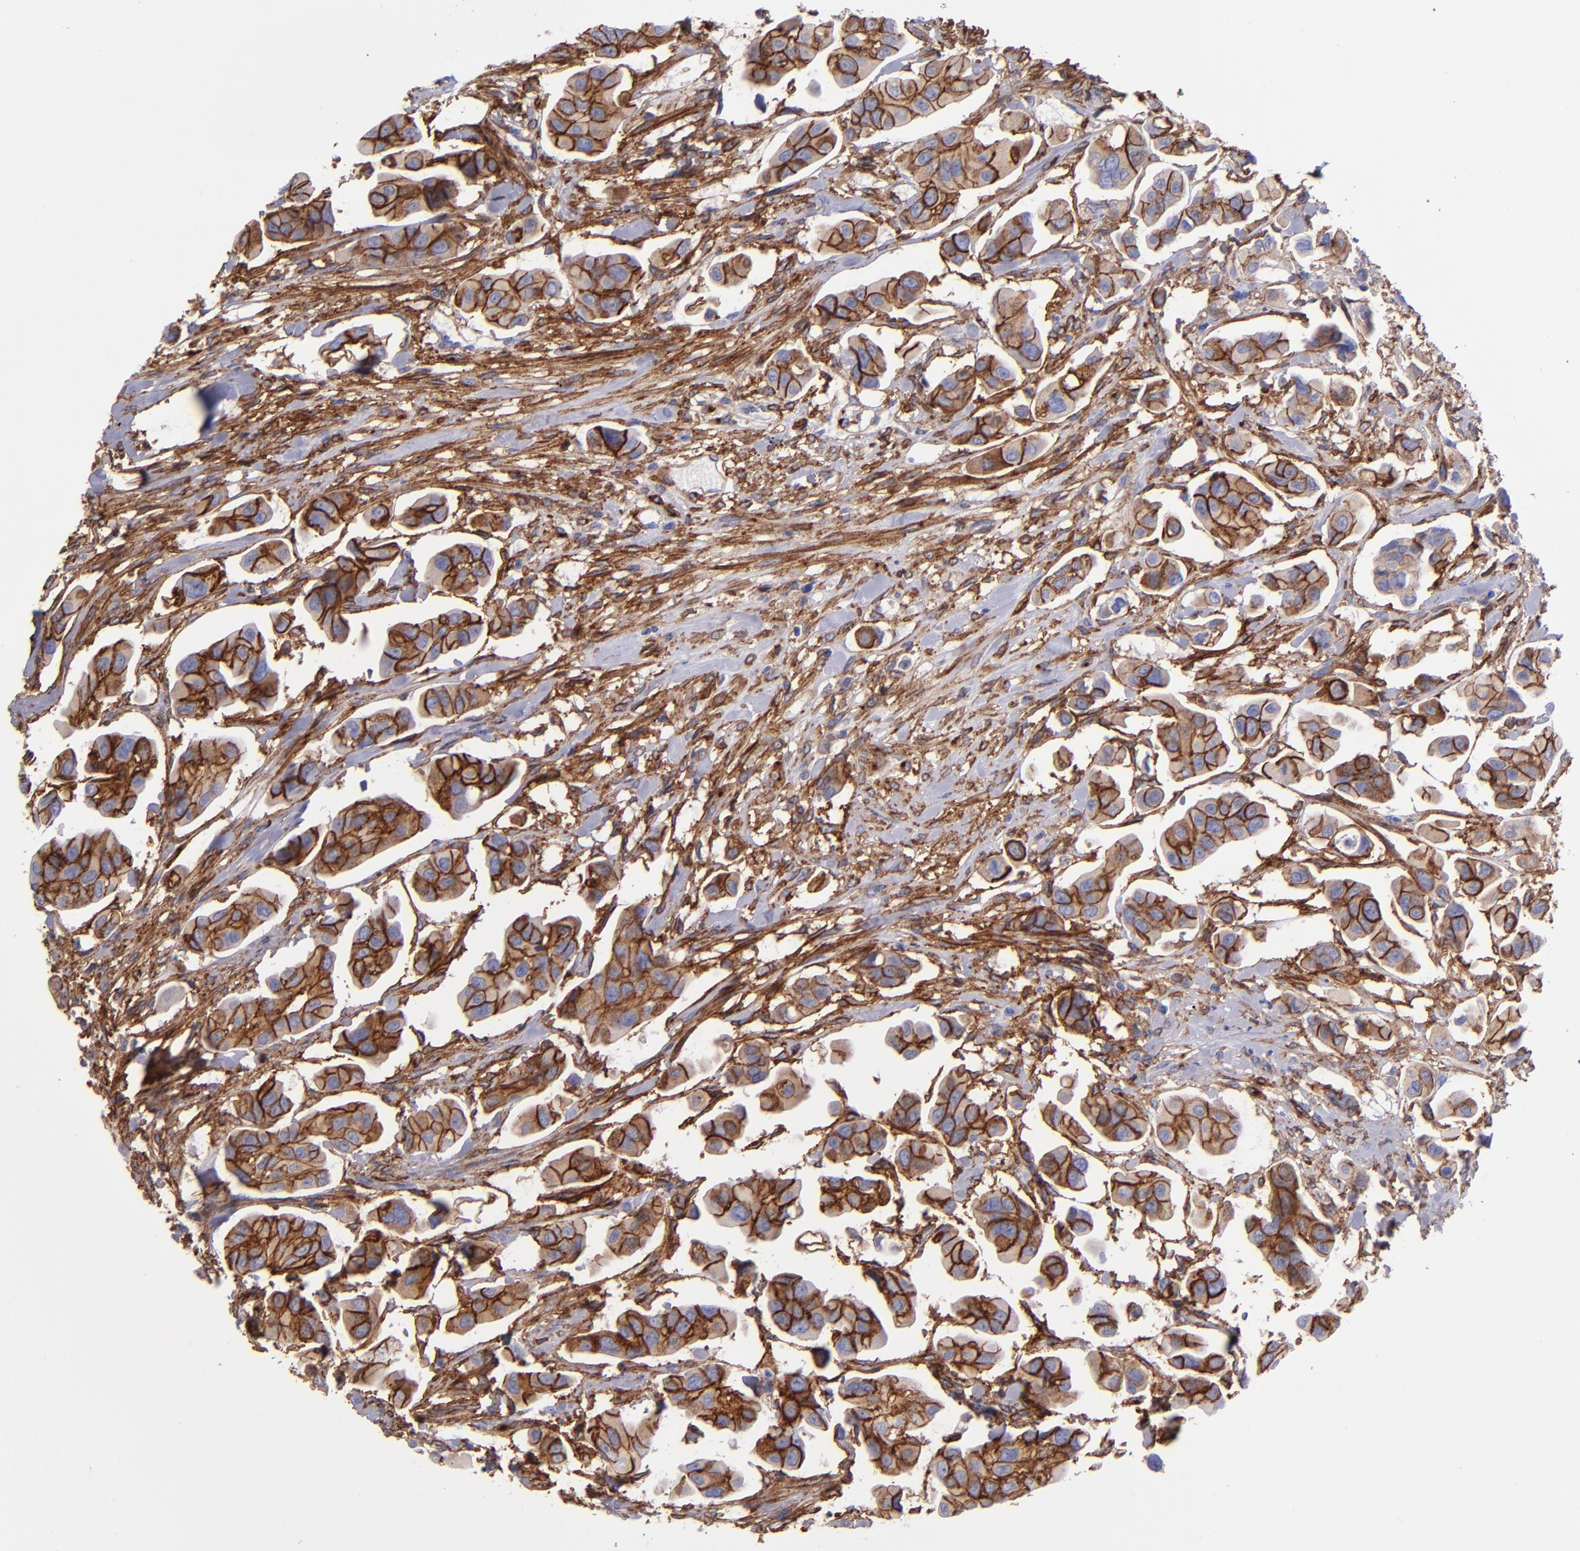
{"staining": {"intensity": "moderate", "quantity": ">75%", "location": "cytoplasmic/membranous"}, "tissue": "urothelial cancer", "cell_type": "Tumor cells", "image_type": "cancer", "snomed": [{"axis": "morphology", "description": "Adenocarcinoma, NOS"}, {"axis": "topography", "description": "Urinary bladder"}], "caption": "Brown immunohistochemical staining in human adenocarcinoma reveals moderate cytoplasmic/membranous positivity in about >75% of tumor cells.", "gene": "ITGAV", "patient": {"sex": "male", "age": 61}}